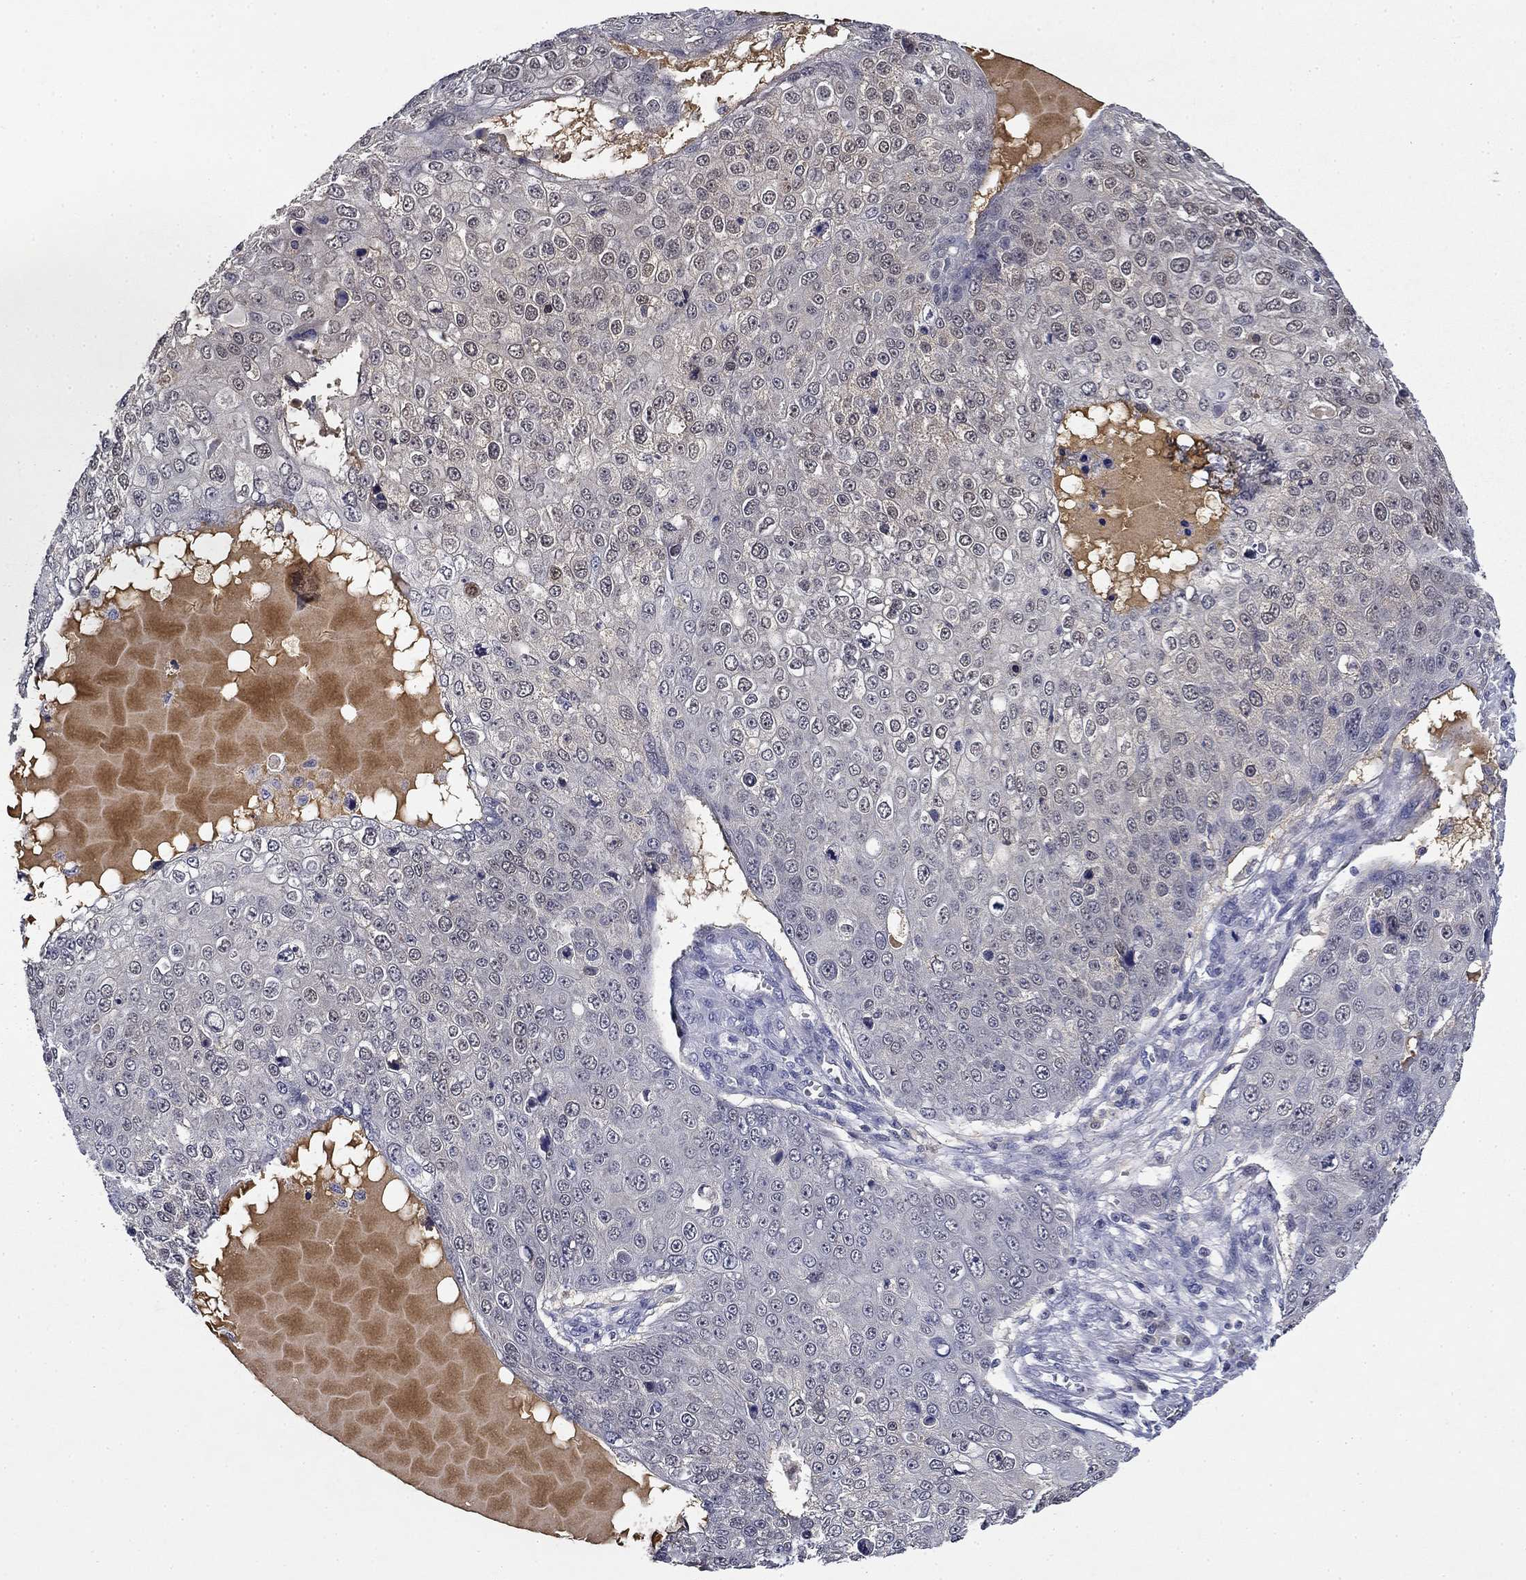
{"staining": {"intensity": "negative", "quantity": "none", "location": "none"}, "tissue": "skin cancer", "cell_type": "Tumor cells", "image_type": "cancer", "snomed": [{"axis": "morphology", "description": "Squamous cell carcinoma, NOS"}, {"axis": "topography", "description": "Skin"}], "caption": "Skin squamous cell carcinoma stained for a protein using immunohistochemistry shows no staining tumor cells.", "gene": "DDTL", "patient": {"sex": "male", "age": 71}}